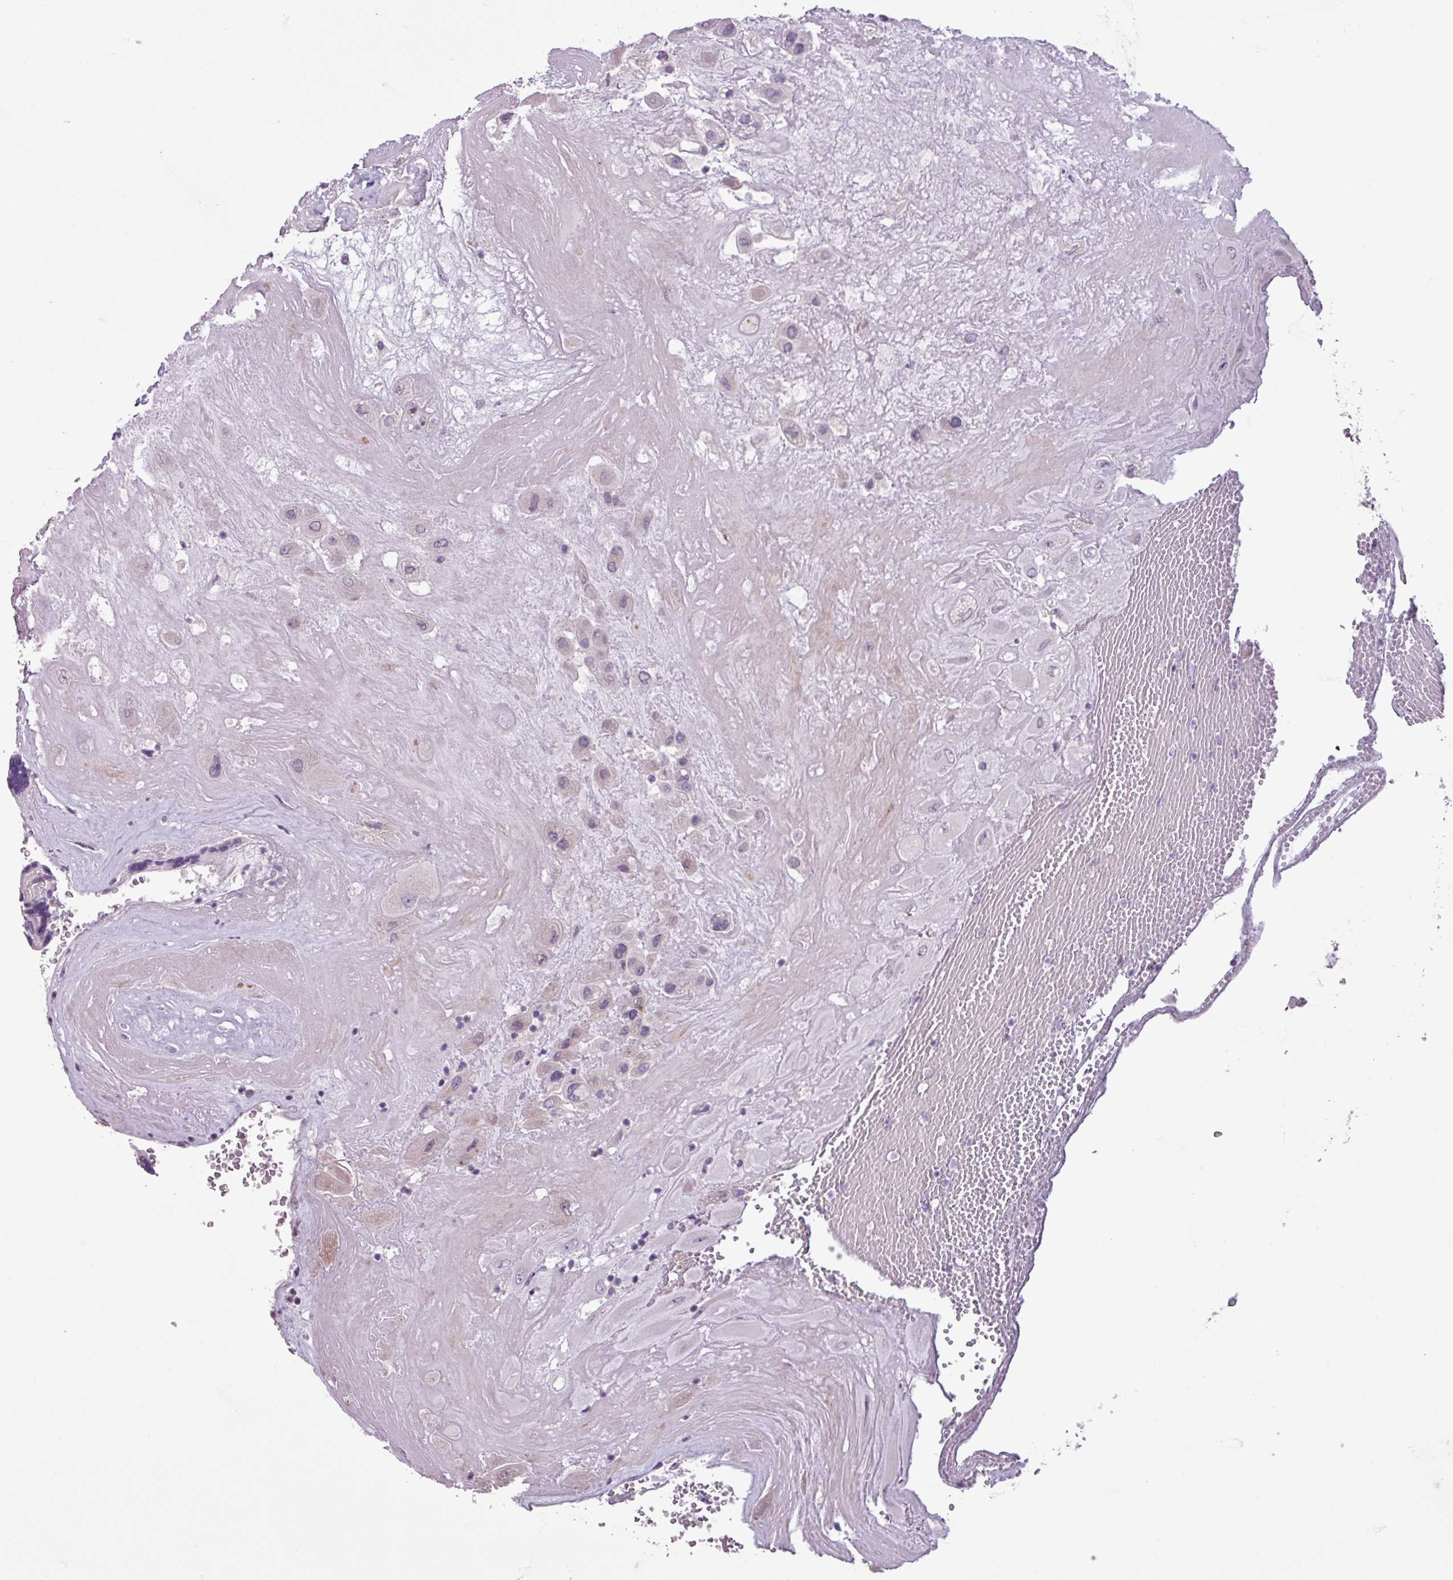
{"staining": {"intensity": "negative", "quantity": "none", "location": "none"}, "tissue": "placenta", "cell_type": "Decidual cells", "image_type": "normal", "snomed": [{"axis": "morphology", "description": "Normal tissue, NOS"}, {"axis": "topography", "description": "Placenta"}], "caption": "Immunohistochemistry histopathology image of benign placenta stained for a protein (brown), which demonstrates no expression in decidual cells. (DAB (3,3'-diaminobenzidine) immunohistochemistry (IHC) visualized using brightfield microscopy, high magnification).", "gene": "C9orf24", "patient": {"sex": "female", "age": 32}}